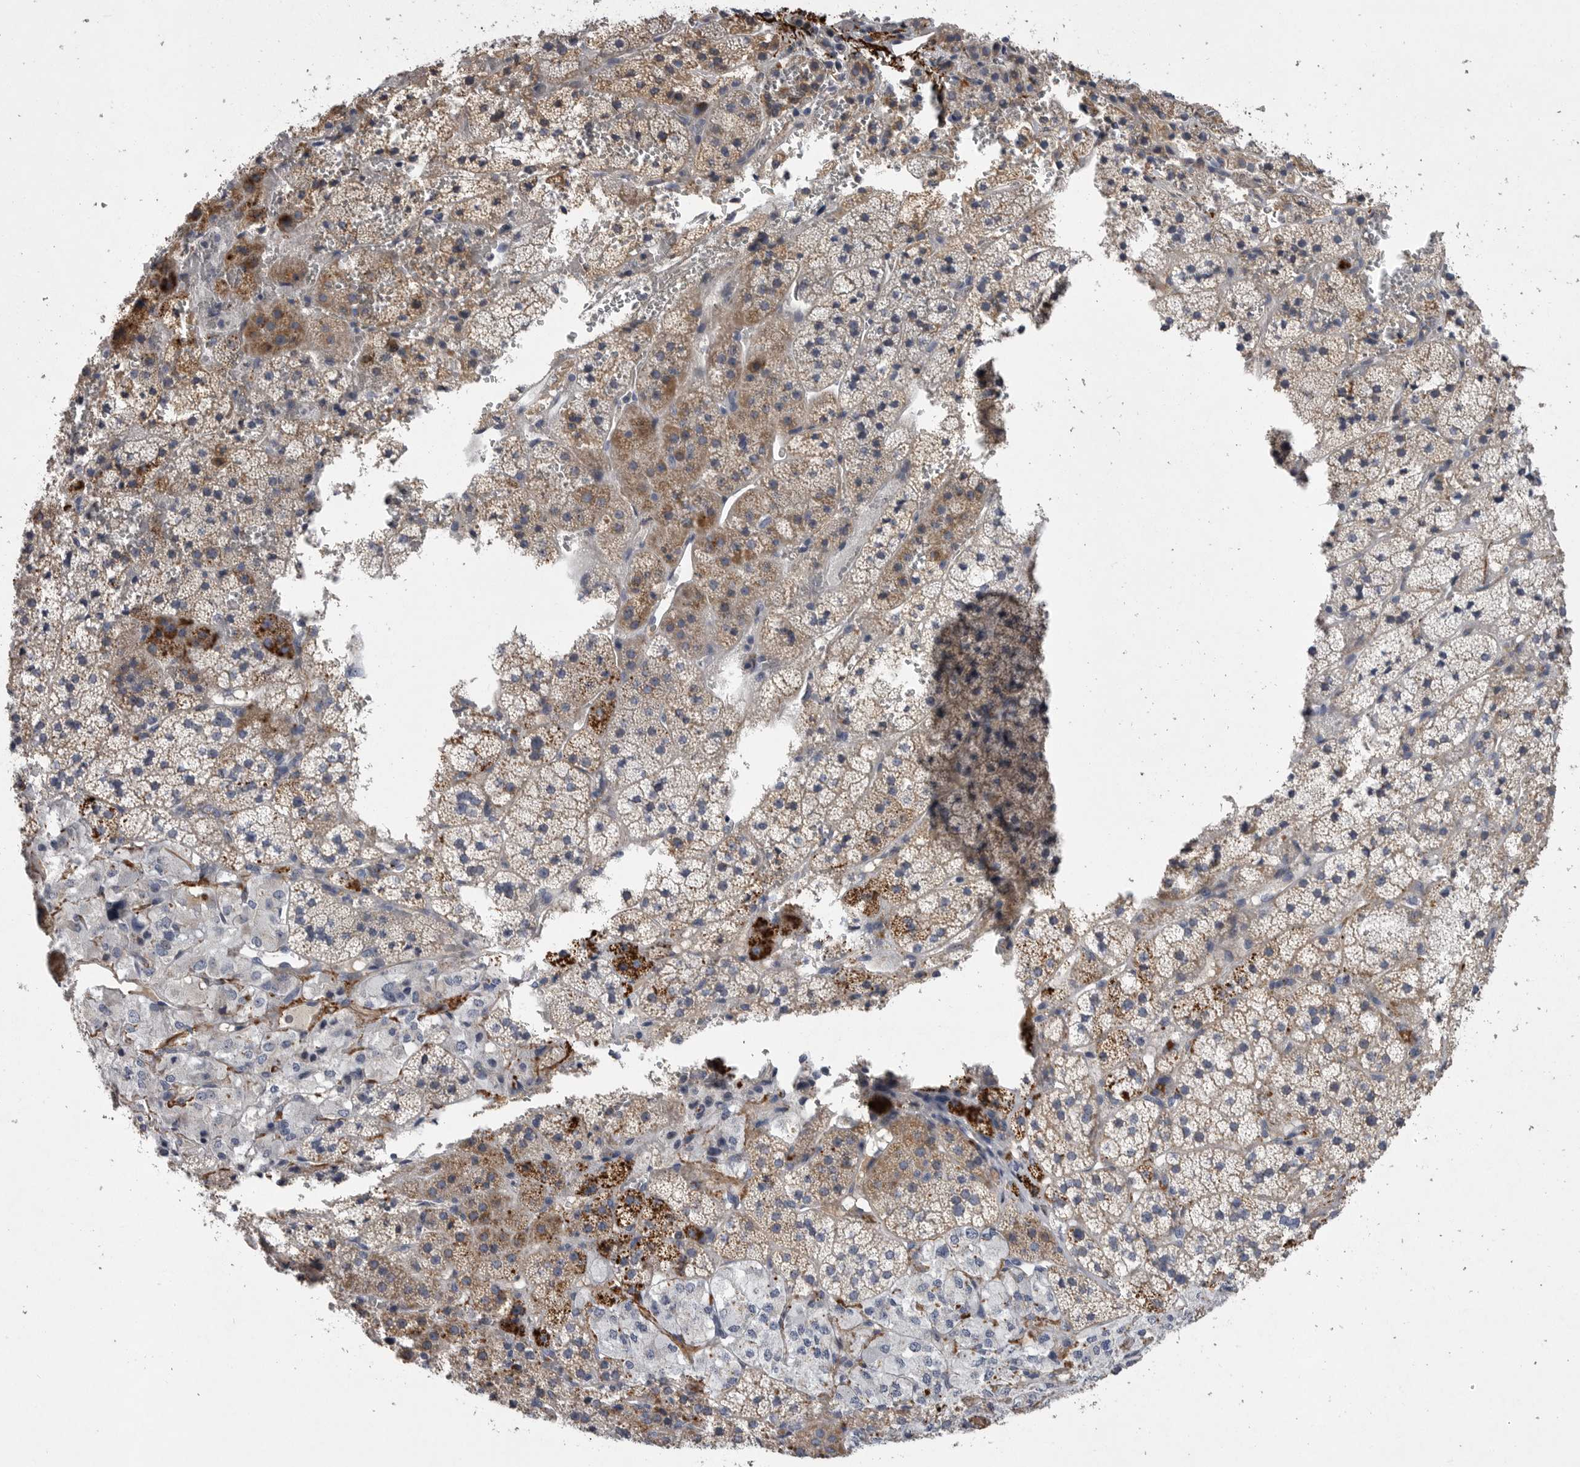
{"staining": {"intensity": "moderate", "quantity": "<25%", "location": "cytoplasmic/membranous"}, "tissue": "adrenal gland", "cell_type": "Glandular cells", "image_type": "normal", "snomed": [{"axis": "morphology", "description": "Normal tissue, NOS"}, {"axis": "topography", "description": "Adrenal gland"}], "caption": "Protein staining displays moderate cytoplasmic/membranous positivity in about <25% of glandular cells in benign adrenal gland. (IHC, brightfield microscopy, high magnification).", "gene": "CRP", "patient": {"sex": "female", "age": 44}}